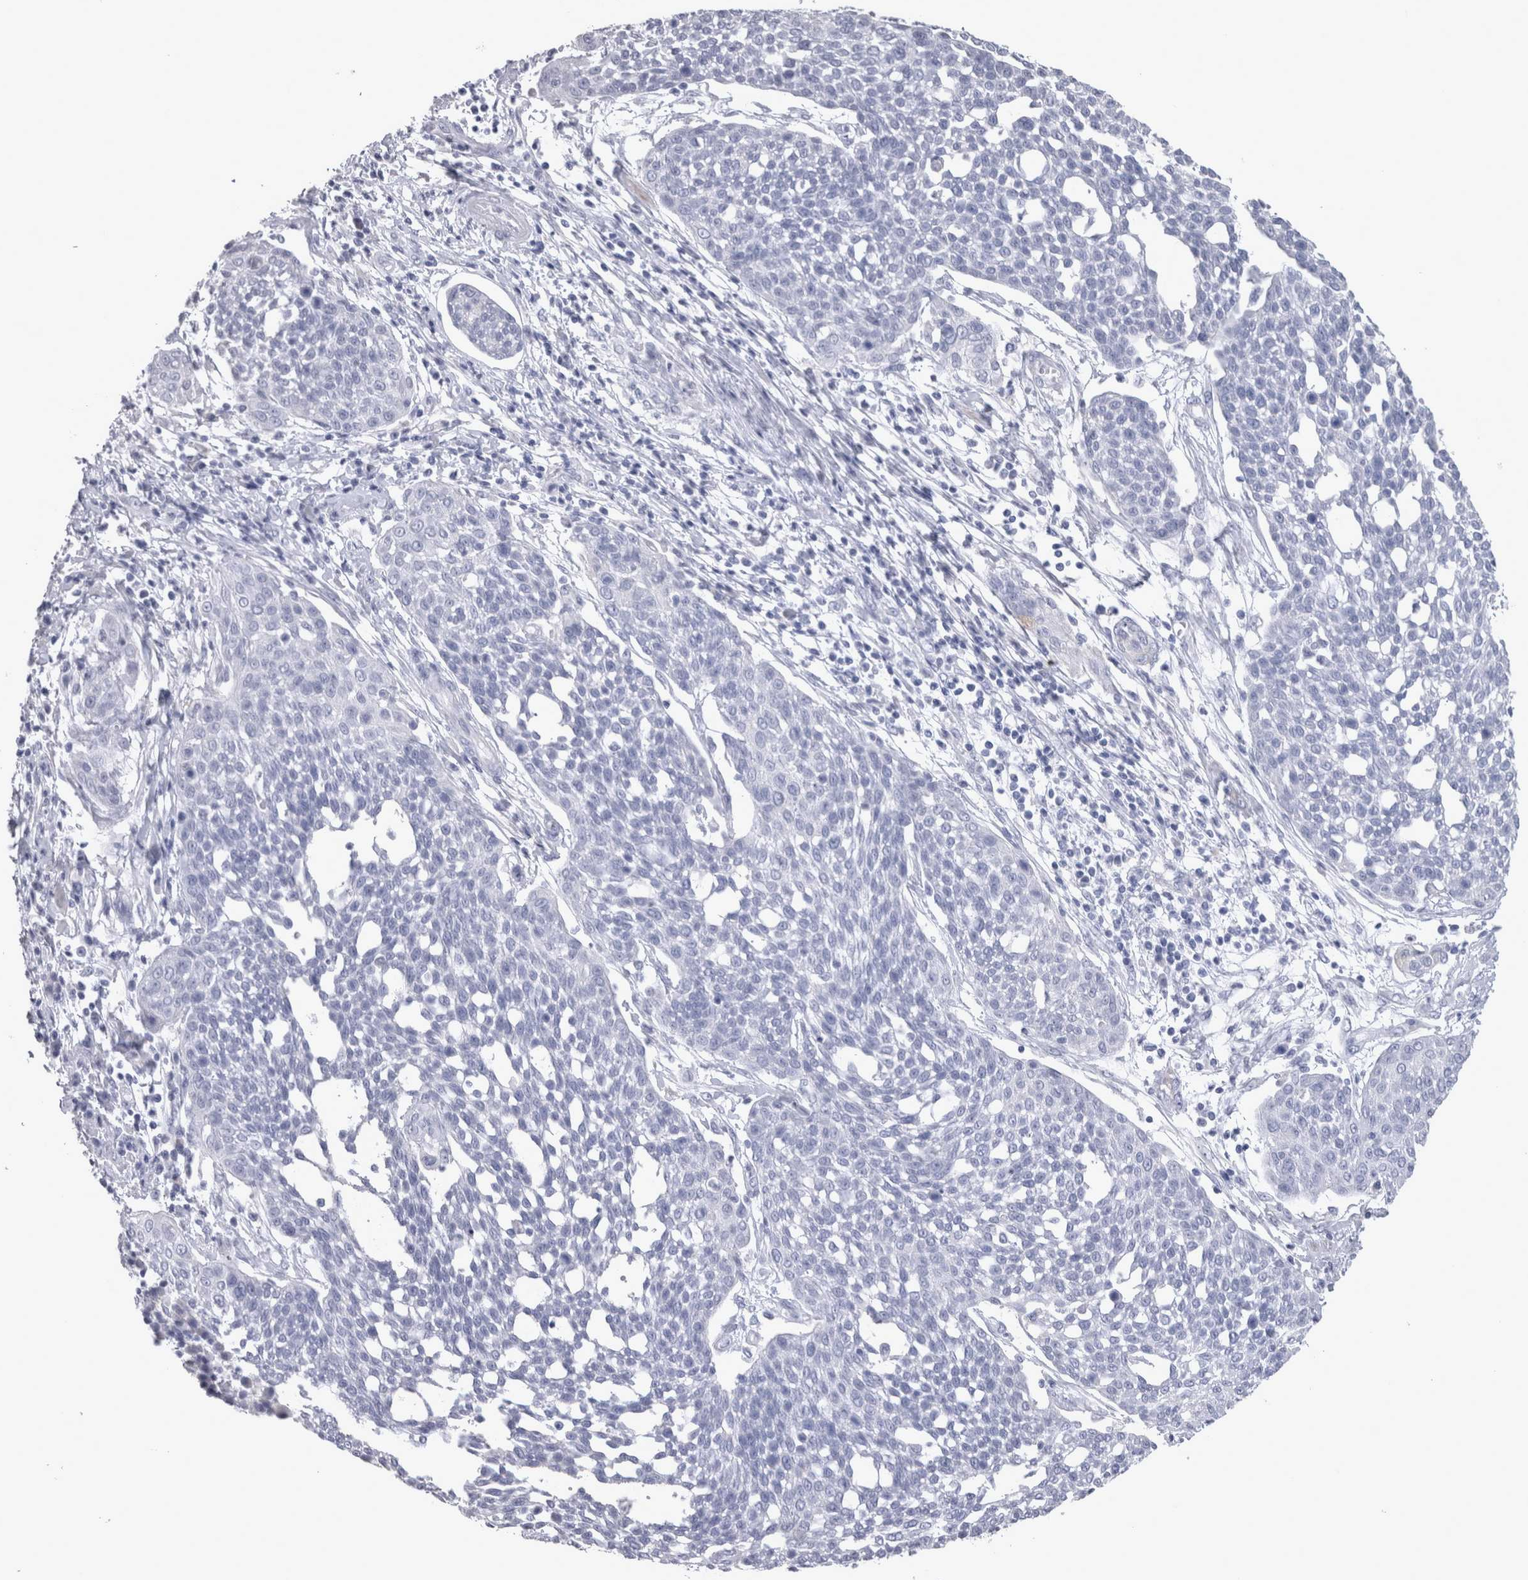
{"staining": {"intensity": "negative", "quantity": "none", "location": "none"}, "tissue": "cervical cancer", "cell_type": "Tumor cells", "image_type": "cancer", "snomed": [{"axis": "morphology", "description": "Squamous cell carcinoma, NOS"}, {"axis": "topography", "description": "Cervix"}], "caption": "This is an IHC image of human cervical squamous cell carcinoma. There is no expression in tumor cells.", "gene": "MSMB", "patient": {"sex": "female", "age": 34}}